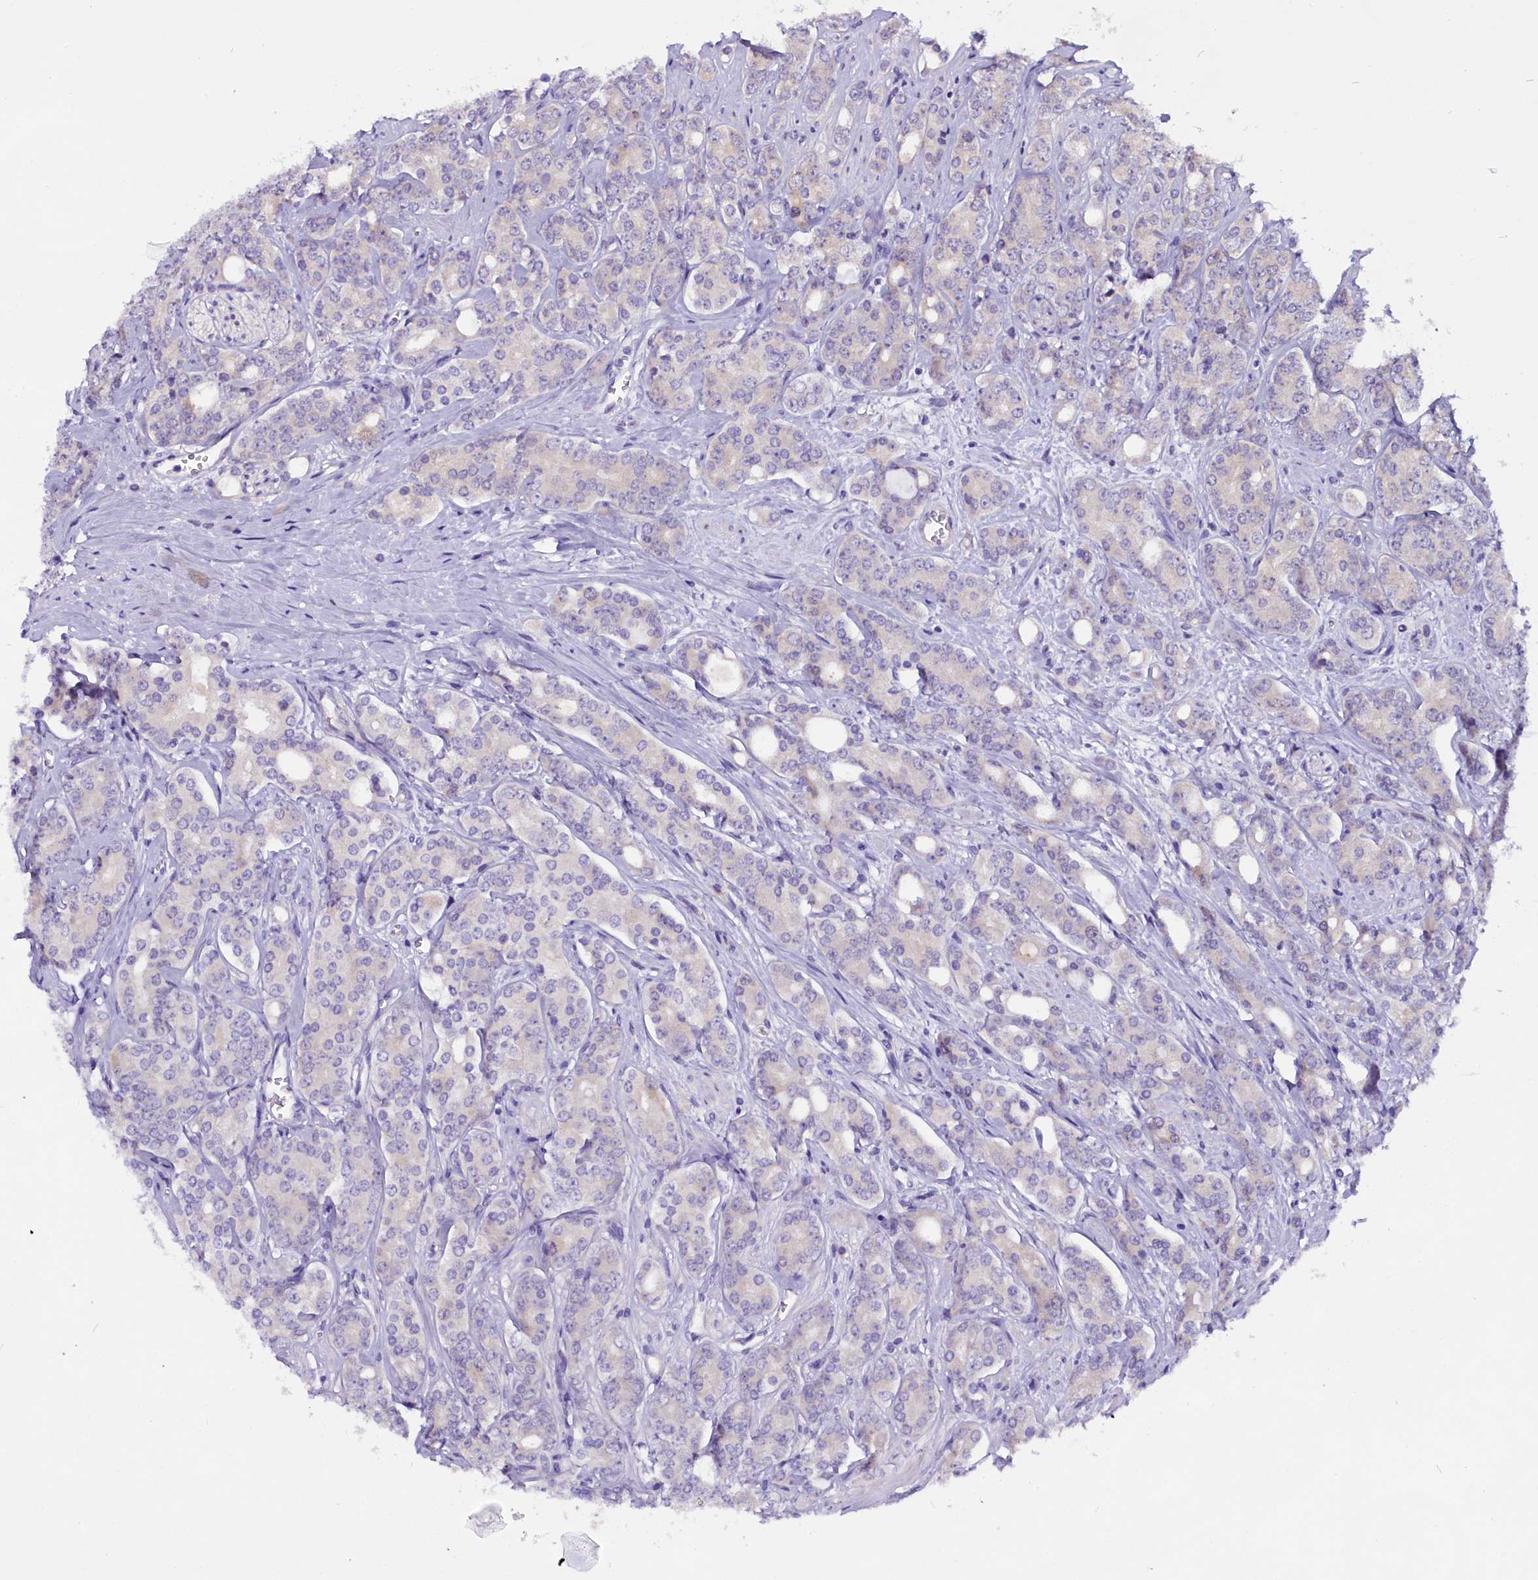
{"staining": {"intensity": "negative", "quantity": "none", "location": "none"}, "tissue": "prostate cancer", "cell_type": "Tumor cells", "image_type": "cancer", "snomed": [{"axis": "morphology", "description": "Adenocarcinoma, High grade"}, {"axis": "topography", "description": "Prostate"}], "caption": "Immunohistochemistry of human prostate cancer (adenocarcinoma (high-grade)) reveals no expression in tumor cells.", "gene": "C9orf40", "patient": {"sex": "male", "age": 62}}